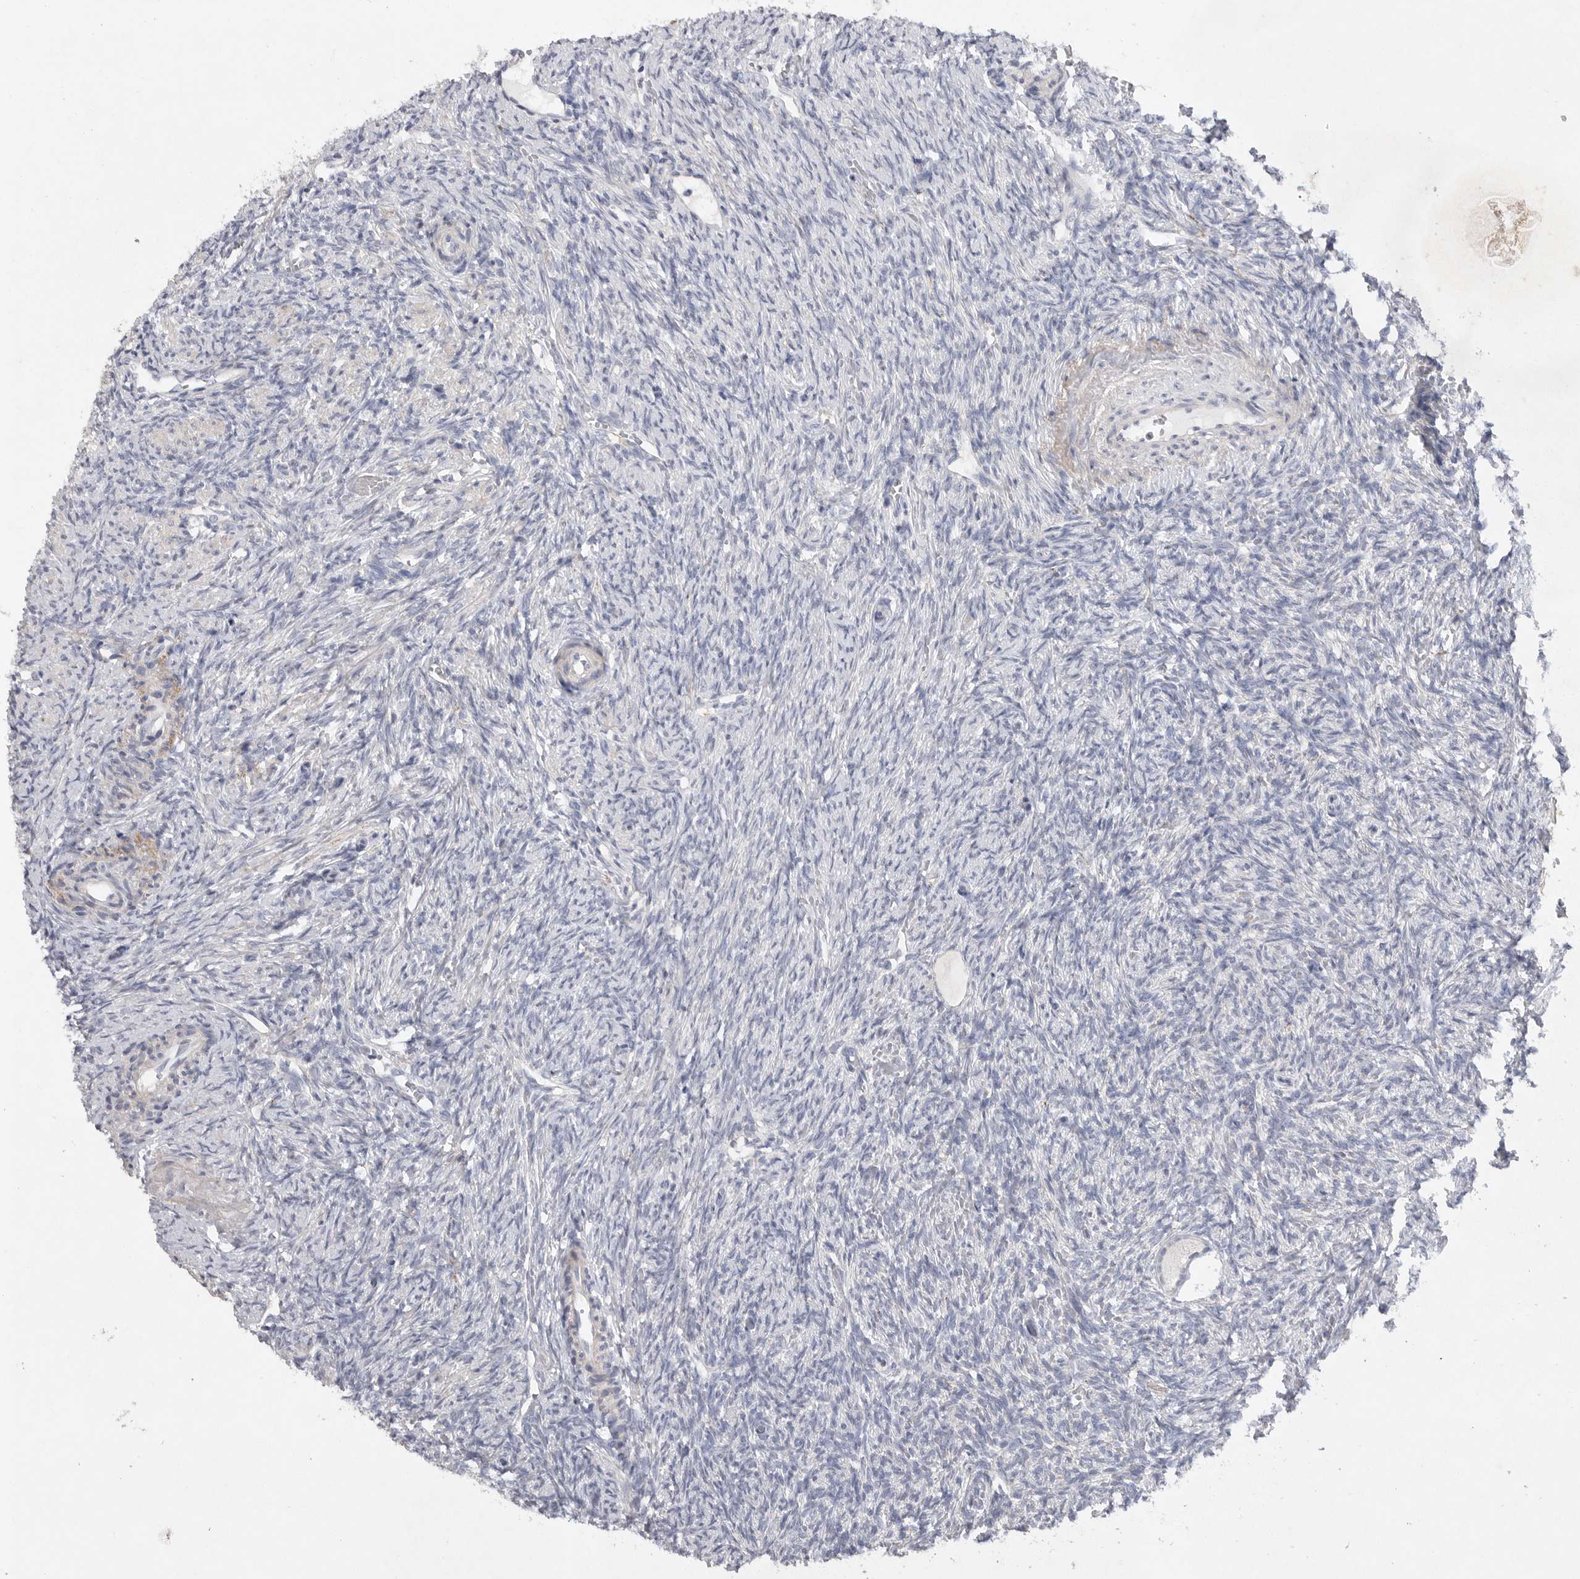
{"staining": {"intensity": "negative", "quantity": "none", "location": "none"}, "tissue": "ovary", "cell_type": "Follicle cells", "image_type": "normal", "snomed": [{"axis": "morphology", "description": "Normal tissue, NOS"}, {"axis": "topography", "description": "Ovary"}], "caption": "A high-resolution histopathology image shows immunohistochemistry staining of benign ovary, which shows no significant positivity in follicle cells. (DAB (3,3'-diaminobenzidine) immunohistochemistry (IHC) with hematoxylin counter stain).", "gene": "EDEM3", "patient": {"sex": "female", "age": 41}}